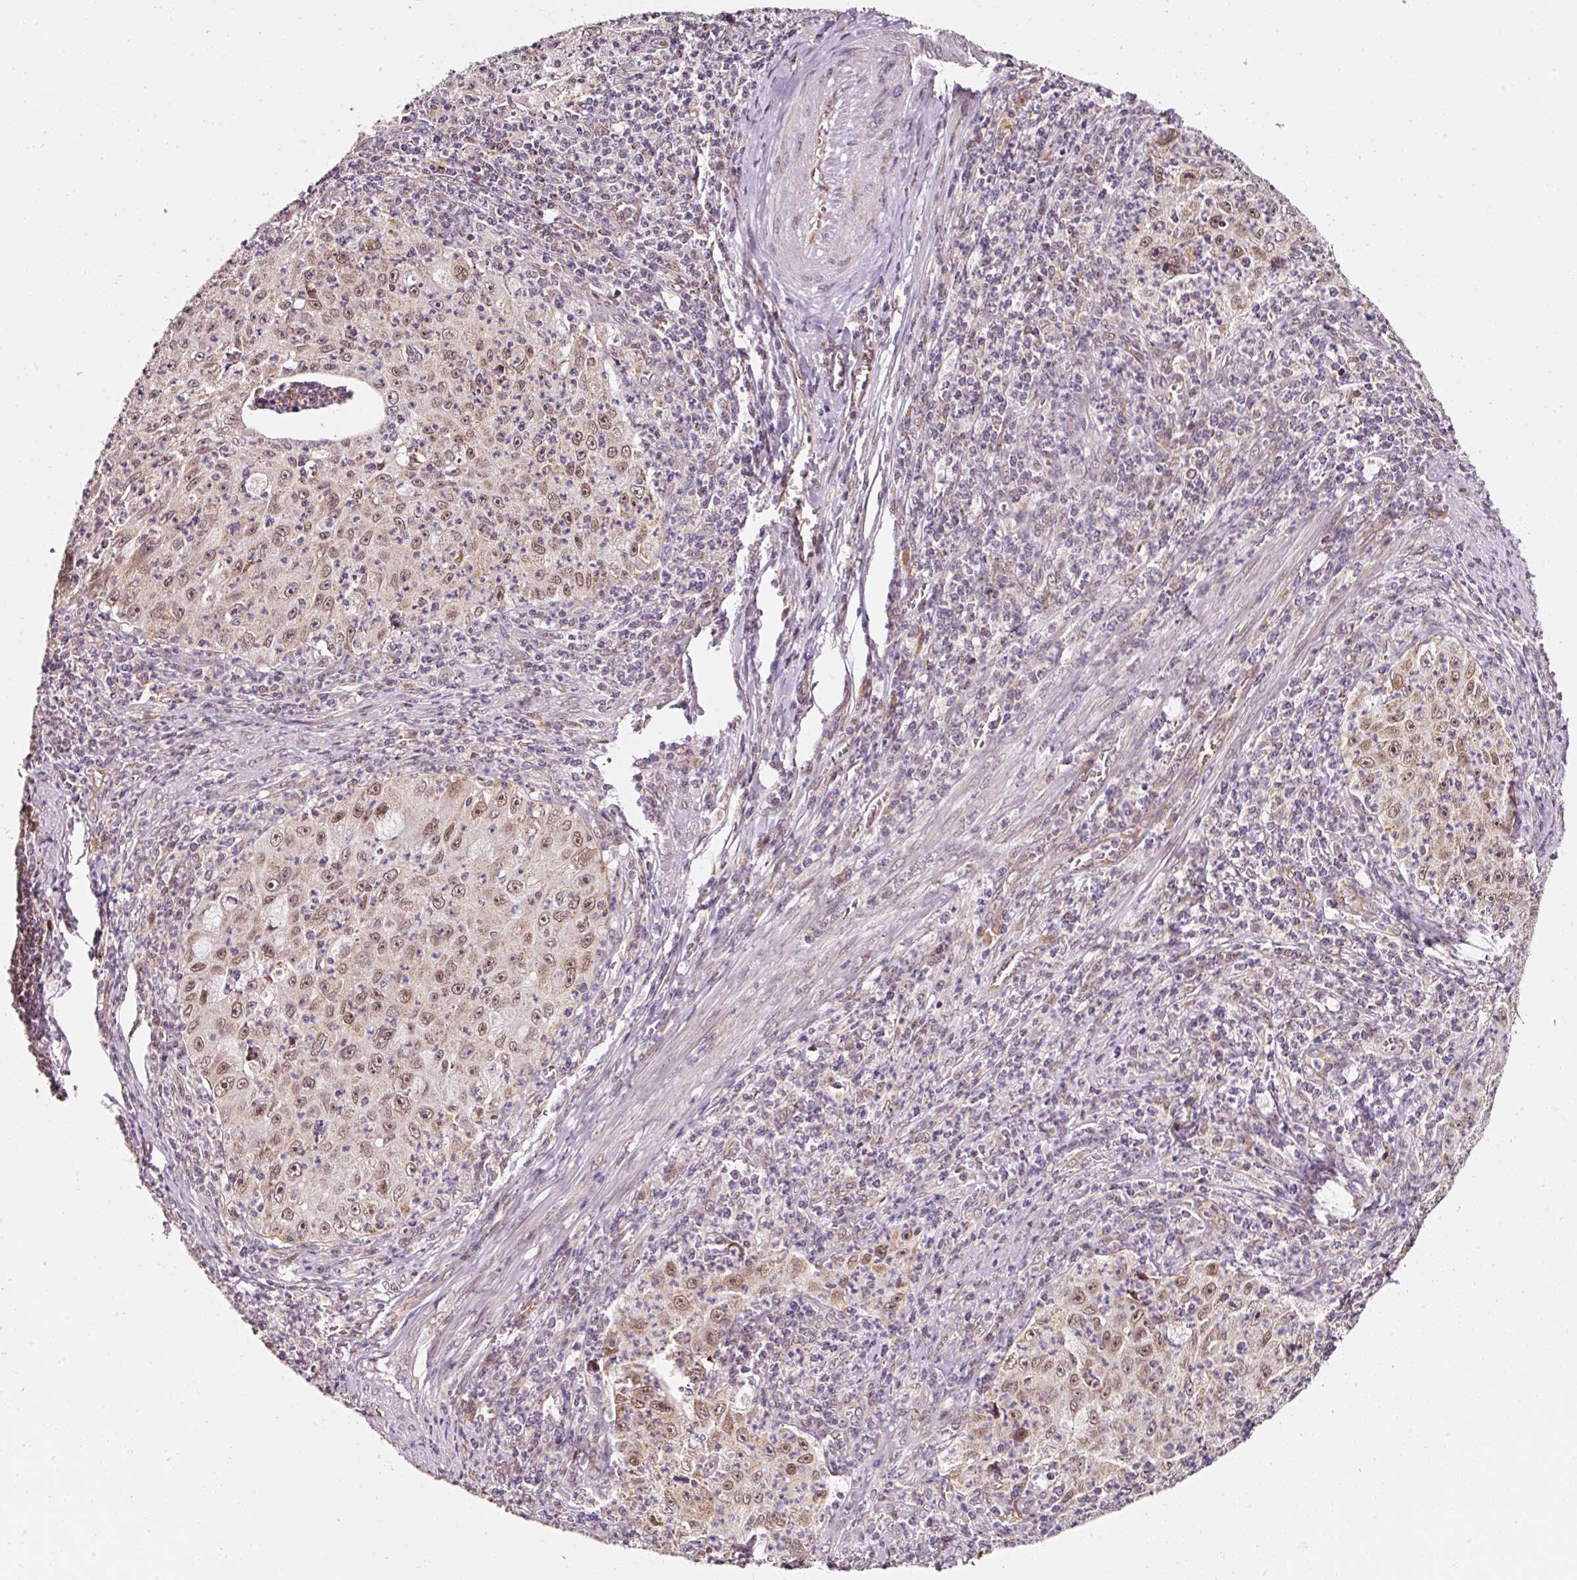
{"staining": {"intensity": "moderate", "quantity": ">75%", "location": "nuclear"}, "tissue": "cervical cancer", "cell_type": "Tumor cells", "image_type": "cancer", "snomed": [{"axis": "morphology", "description": "Squamous cell carcinoma, NOS"}, {"axis": "topography", "description": "Cervix"}], "caption": "Squamous cell carcinoma (cervical) was stained to show a protein in brown. There is medium levels of moderate nuclear staining in about >75% of tumor cells.", "gene": "ZNF460", "patient": {"sex": "female", "age": 30}}